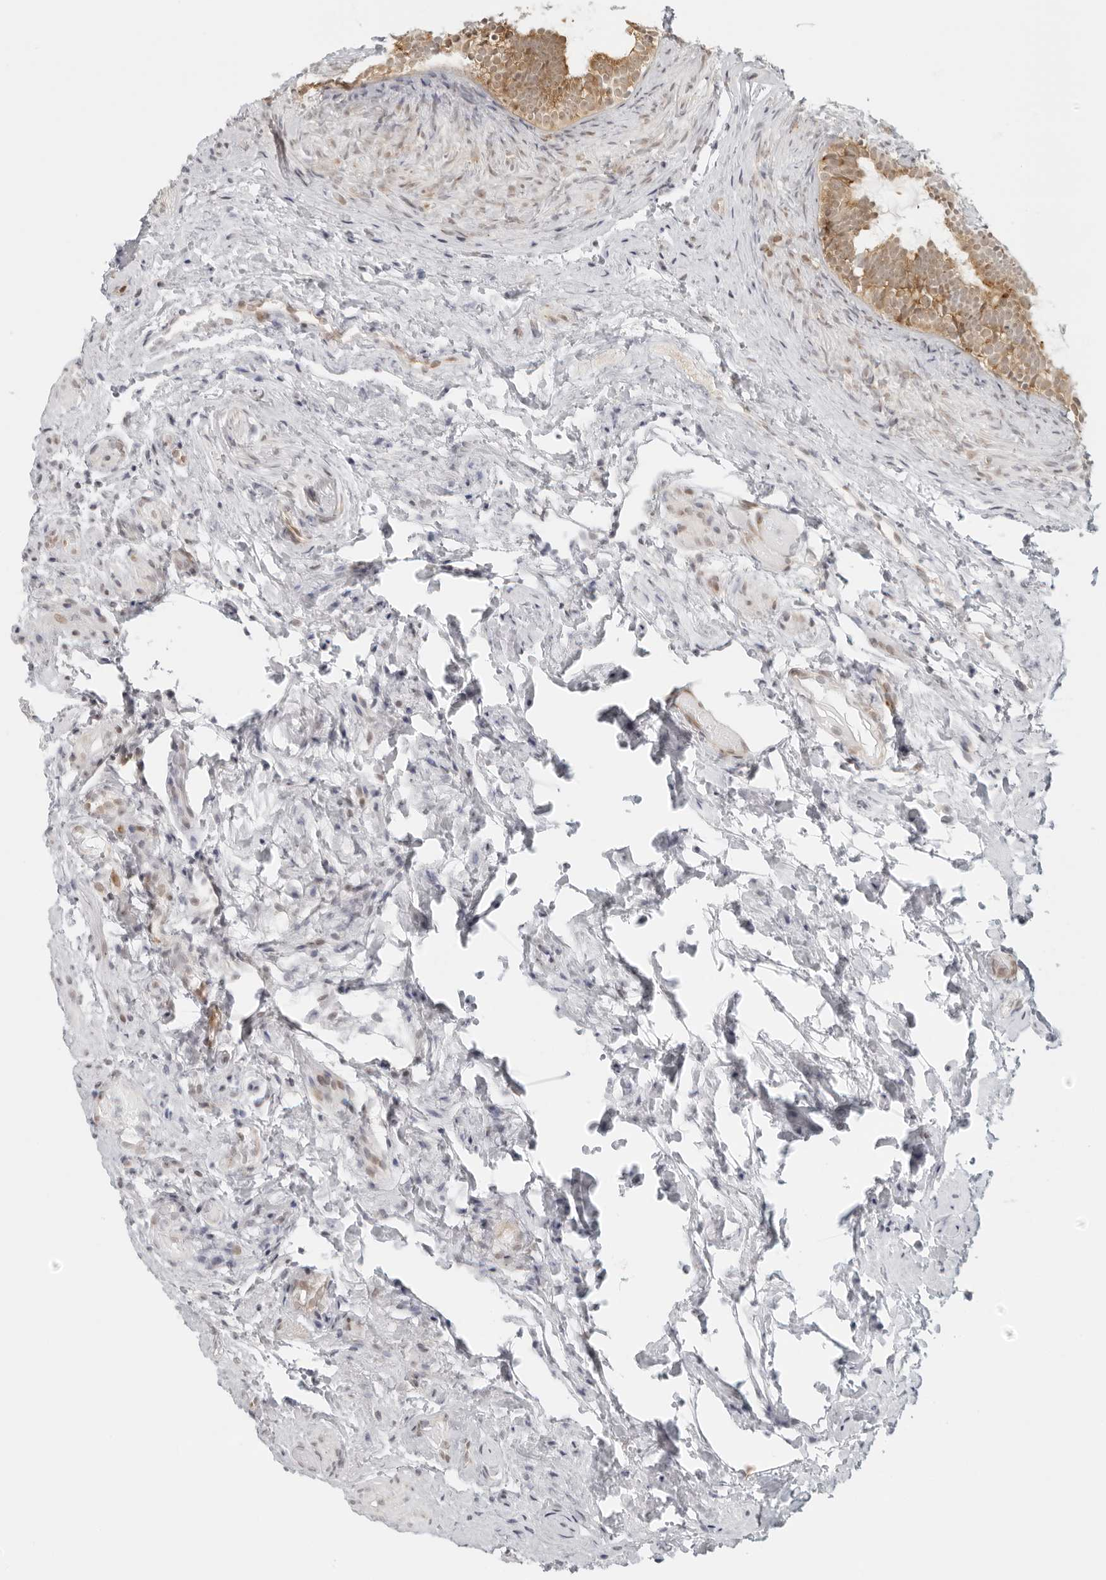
{"staining": {"intensity": "strong", "quantity": ">75%", "location": "cytoplasmic/membranous"}, "tissue": "epididymis", "cell_type": "Glandular cells", "image_type": "normal", "snomed": [{"axis": "morphology", "description": "Normal tissue, NOS"}, {"axis": "topography", "description": "Epididymis"}], "caption": "A brown stain highlights strong cytoplasmic/membranous staining of a protein in glandular cells of benign epididymis. (Brightfield microscopy of DAB IHC at high magnification).", "gene": "EIF4G1", "patient": {"sex": "male", "age": 5}}